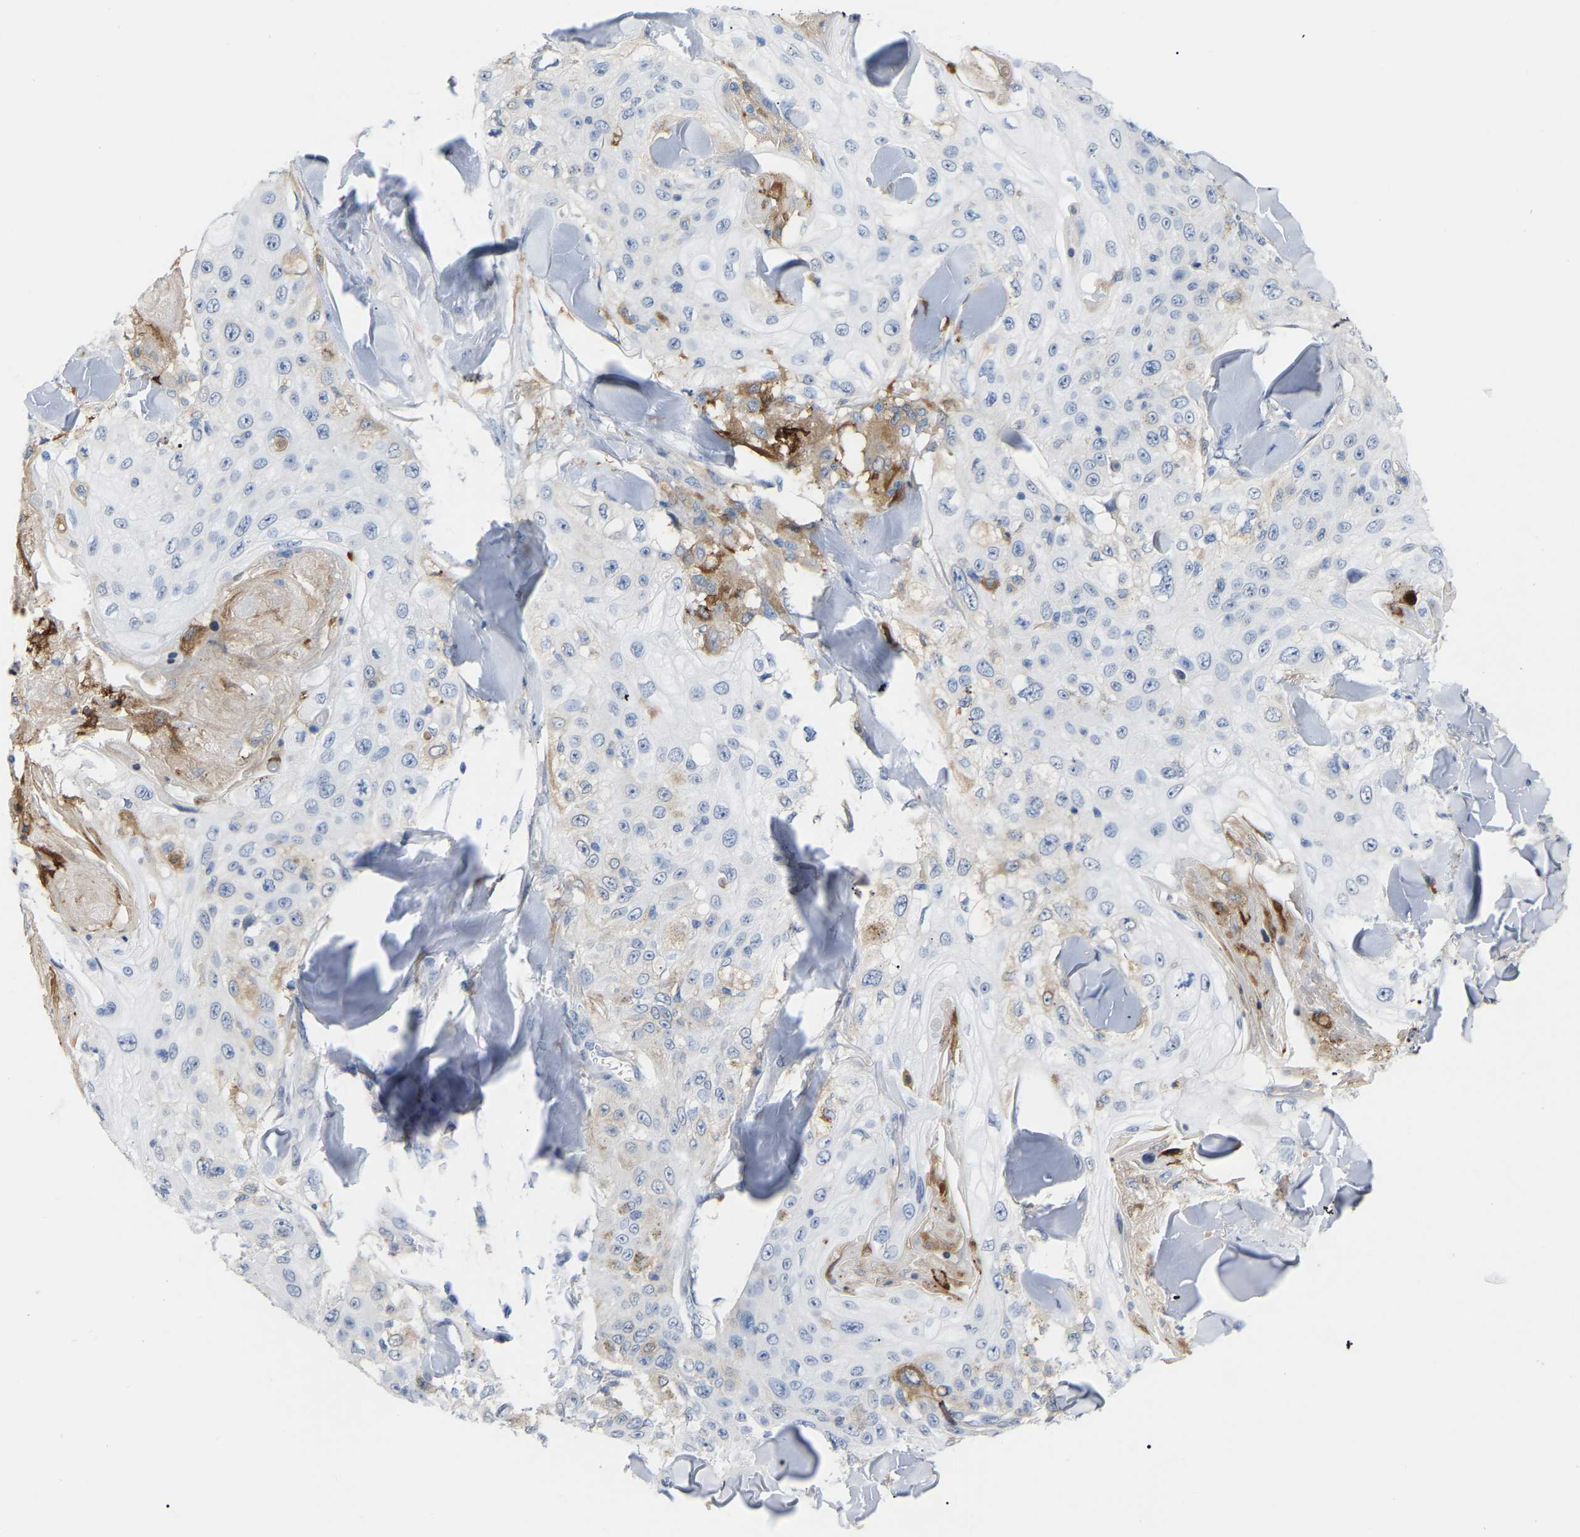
{"staining": {"intensity": "negative", "quantity": "none", "location": "none"}, "tissue": "skin cancer", "cell_type": "Tumor cells", "image_type": "cancer", "snomed": [{"axis": "morphology", "description": "Squamous cell carcinoma, NOS"}, {"axis": "topography", "description": "Skin"}], "caption": "High magnification brightfield microscopy of squamous cell carcinoma (skin) stained with DAB (brown) and counterstained with hematoxylin (blue): tumor cells show no significant positivity.", "gene": "ABTB2", "patient": {"sex": "male", "age": 86}}